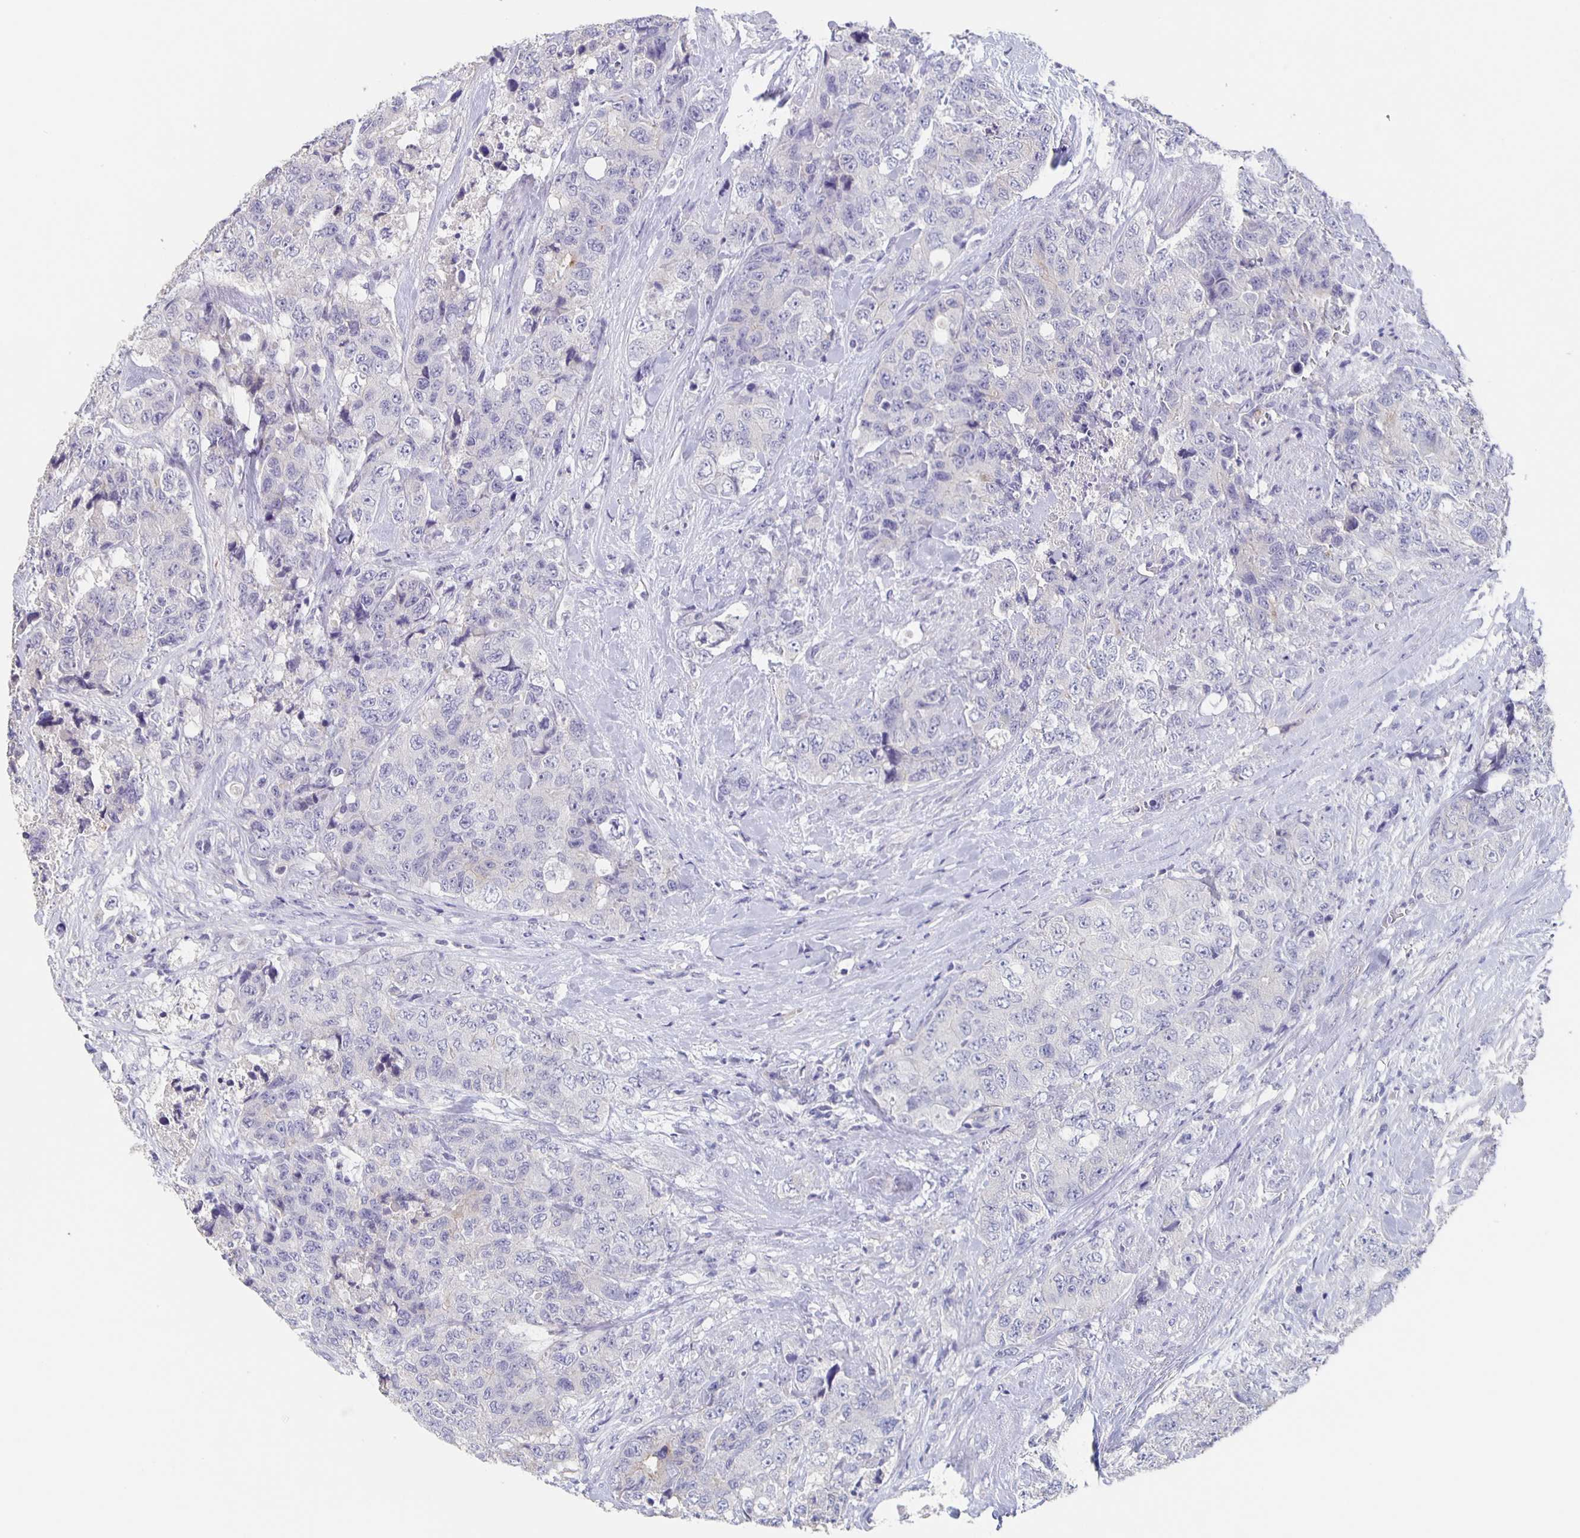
{"staining": {"intensity": "negative", "quantity": "none", "location": "none"}, "tissue": "urothelial cancer", "cell_type": "Tumor cells", "image_type": "cancer", "snomed": [{"axis": "morphology", "description": "Urothelial carcinoma, High grade"}, {"axis": "topography", "description": "Urinary bladder"}], "caption": "The micrograph exhibits no significant staining in tumor cells of urothelial carcinoma (high-grade).", "gene": "CACNA2D2", "patient": {"sex": "female", "age": 78}}